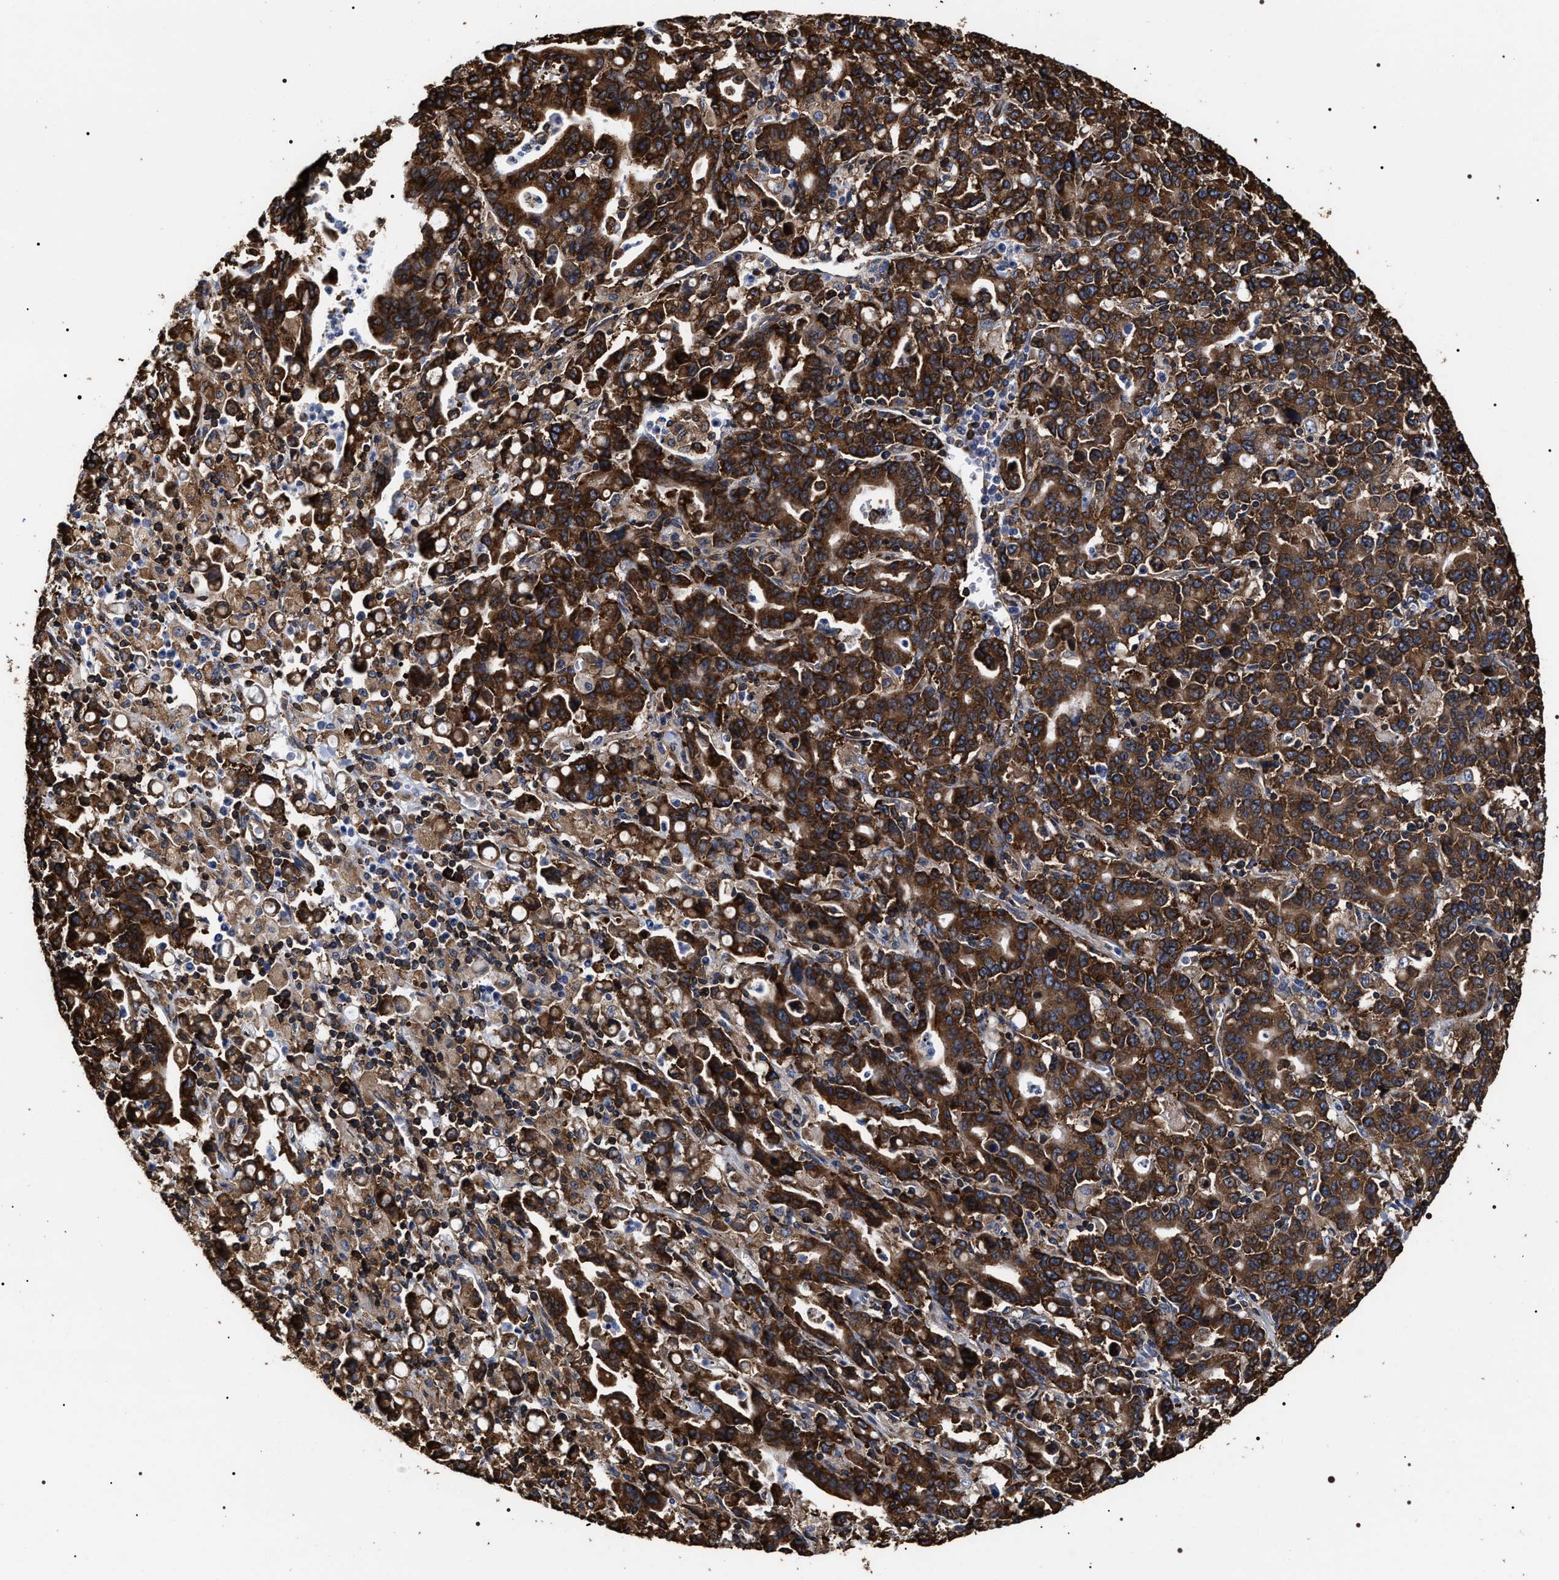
{"staining": {"intensity": "strong", "quantity": ">75%", "location": "cytoplasmic/membranous"}, "tissue": "stomach cancer", "cell_type": "Tumor cells", "image_type": "cancer", "snomed": [{"axis": "morphology", "description": "Adenocarcinoma, NOS"}, {"axis": "topography", "description": "Stomach, upper"}], "caption": "Protein expression by immunohistochemistry demonstrates strong cytoplasmic/membranous expression in about >75% of tumor cells in adenocarcinoma (stomach).", "gene": "SERBP1", "patient": {"sex": "male", "age": 69}}